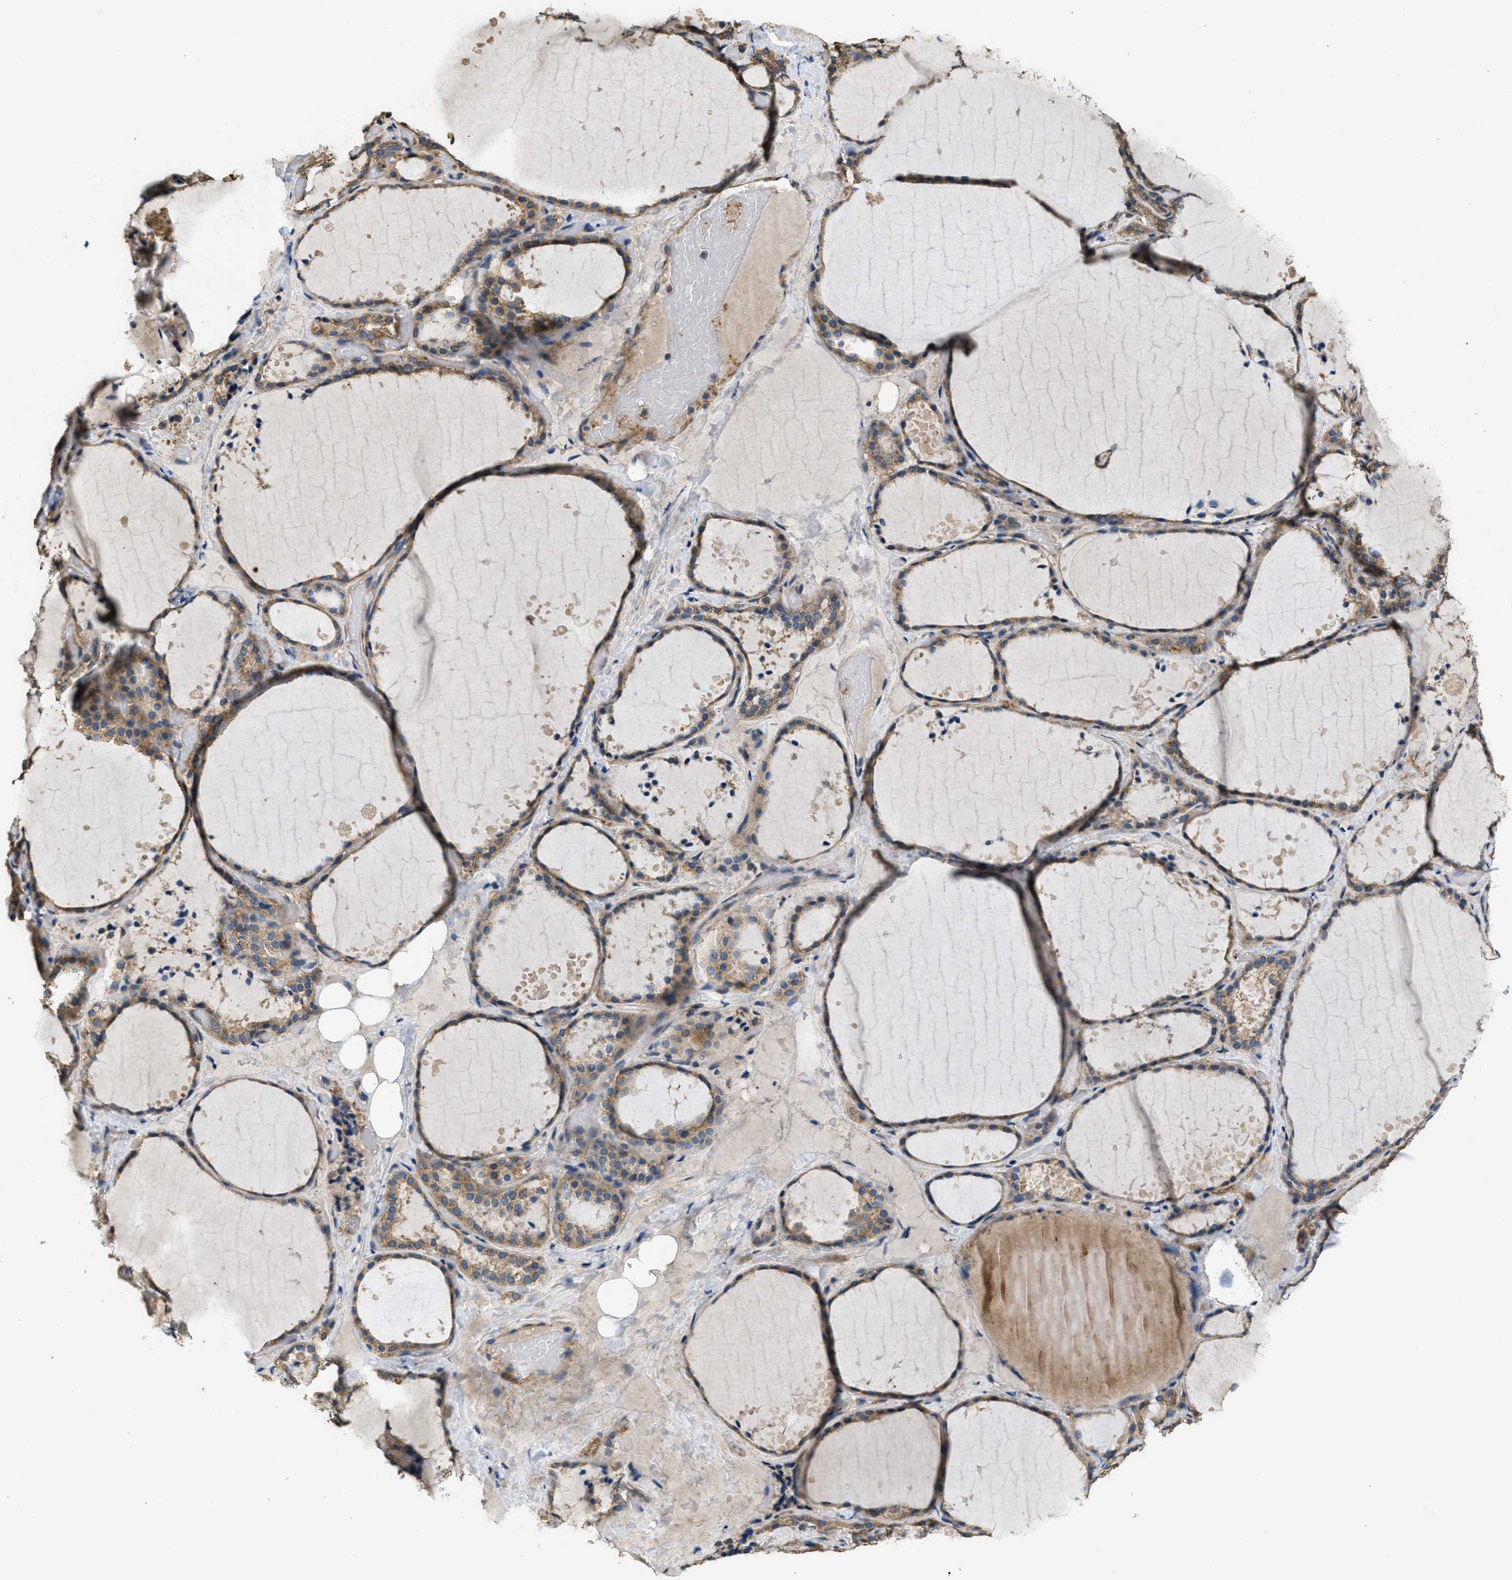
{"staining": {"intensity": "moderate", "quantity": ">75%", "location": "cytoplasmic/membranous"}, "tissue": "thyroid gland", "cell_type": "Glandular cells", "image_type": "normal", "snomed": [{"axis": "morphology", "description": "Normal tissue, NOS"}, {"axis": "topography", "description": "Thyroid gland"}], "caption": "Moderate cytoplasmic/membranous positivity for a protein is seen in approximately >75% of glandular cells of benign thyroid gland using IHC.", "gene": "THBS2", "patient": {"sex": "female", "age": 44}}